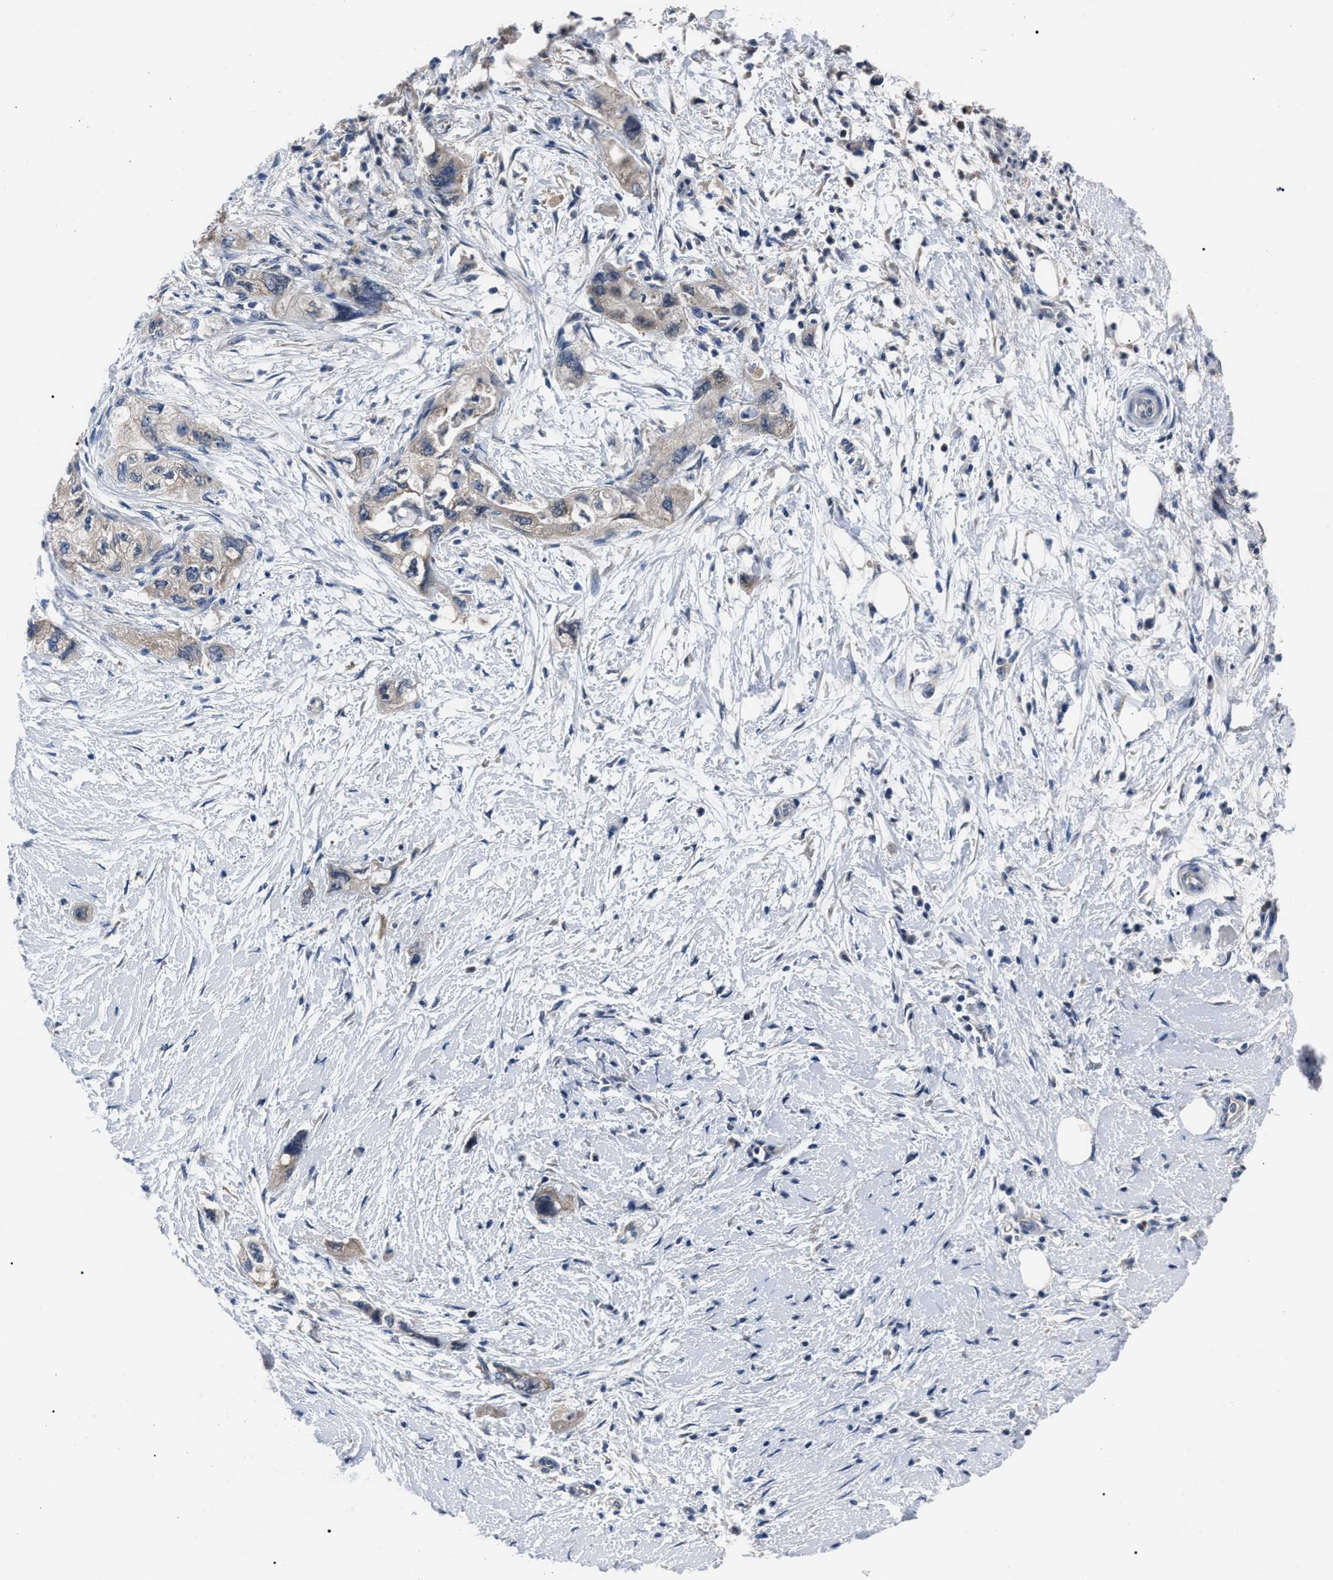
{"staining": {"intensity": "negative", "quantity": "none", "location": "none"}, "tissue": "pancreatic cancer", "cell_type": "Tumor cells", "image_type": "cancer", "snomed": [{"axis": "morphology", "description": "Adenocarcinoma, NOS"}, {"axis": "topography", "description": "Pancreas"}], "caption": "The photomicrograph shows no significant staining in tumor cells of pancreatic adenocarcinoma.", "gene": "LRWD1", "patient": {"sex": "female", "age": 73}}